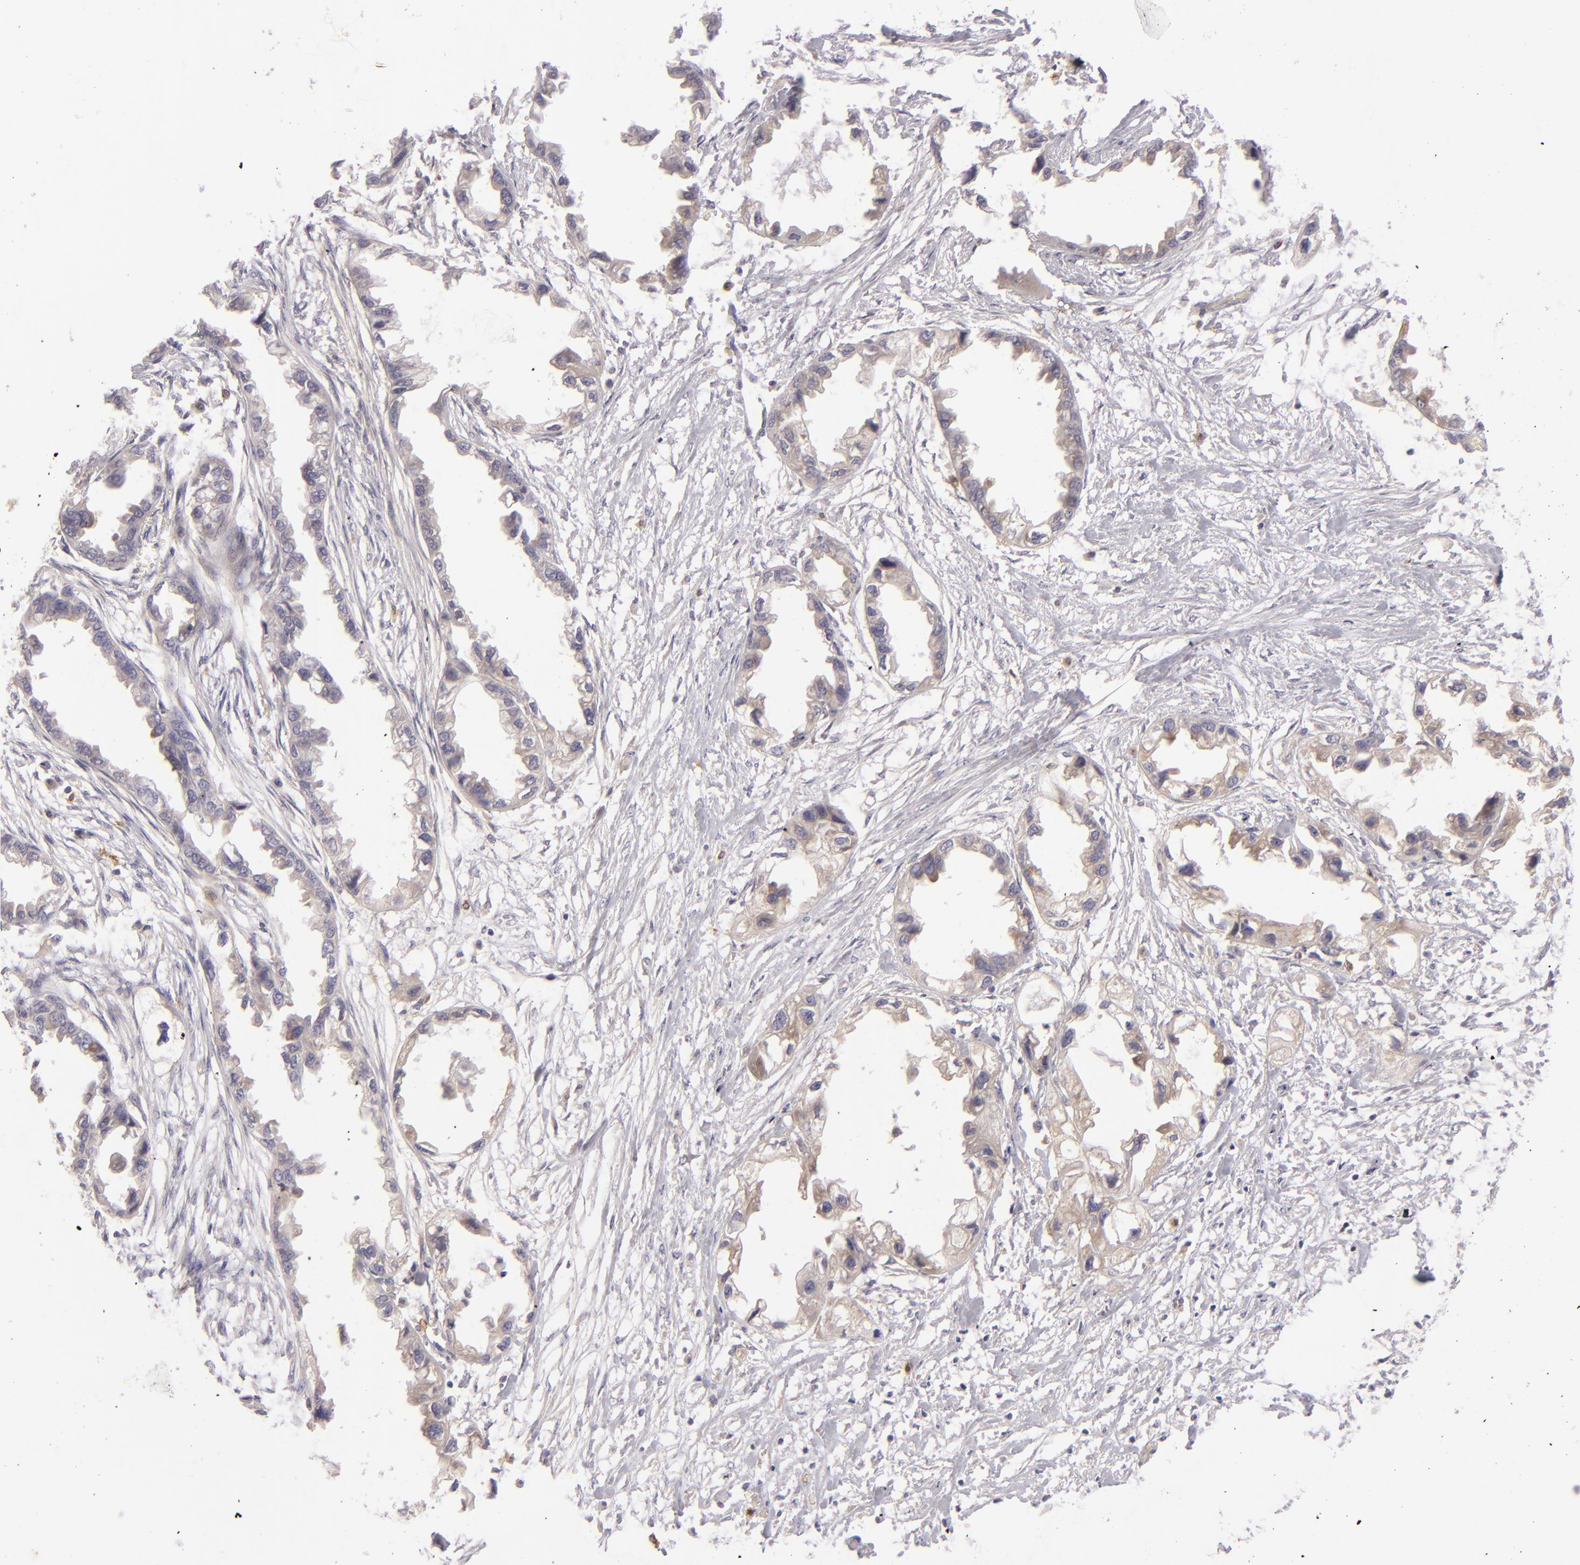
{"staining": {"intensity": "weak", "quantity": "25%-75%", "location": "cytoplasmic/membranous"}, "tissue": "endometrial cancer", "cell_type": "Tumor cells", "image_type": "cancer", "snomed": [{"axis": "morphology", "description": "Adenocarcinoma, NOS"}, {"axis": "topography", "description": "Endometrium"}], "caption": "IHC photomicrograph of human endometrial cancer (adenocarcinoma) stained for a protein (brown), which exhibits low levels of weak cytoplasmic/membranous staining in about 25%-75% of tumor cells.", "gene": "CD83", "patient": {"sex": "female", "age": 67}}